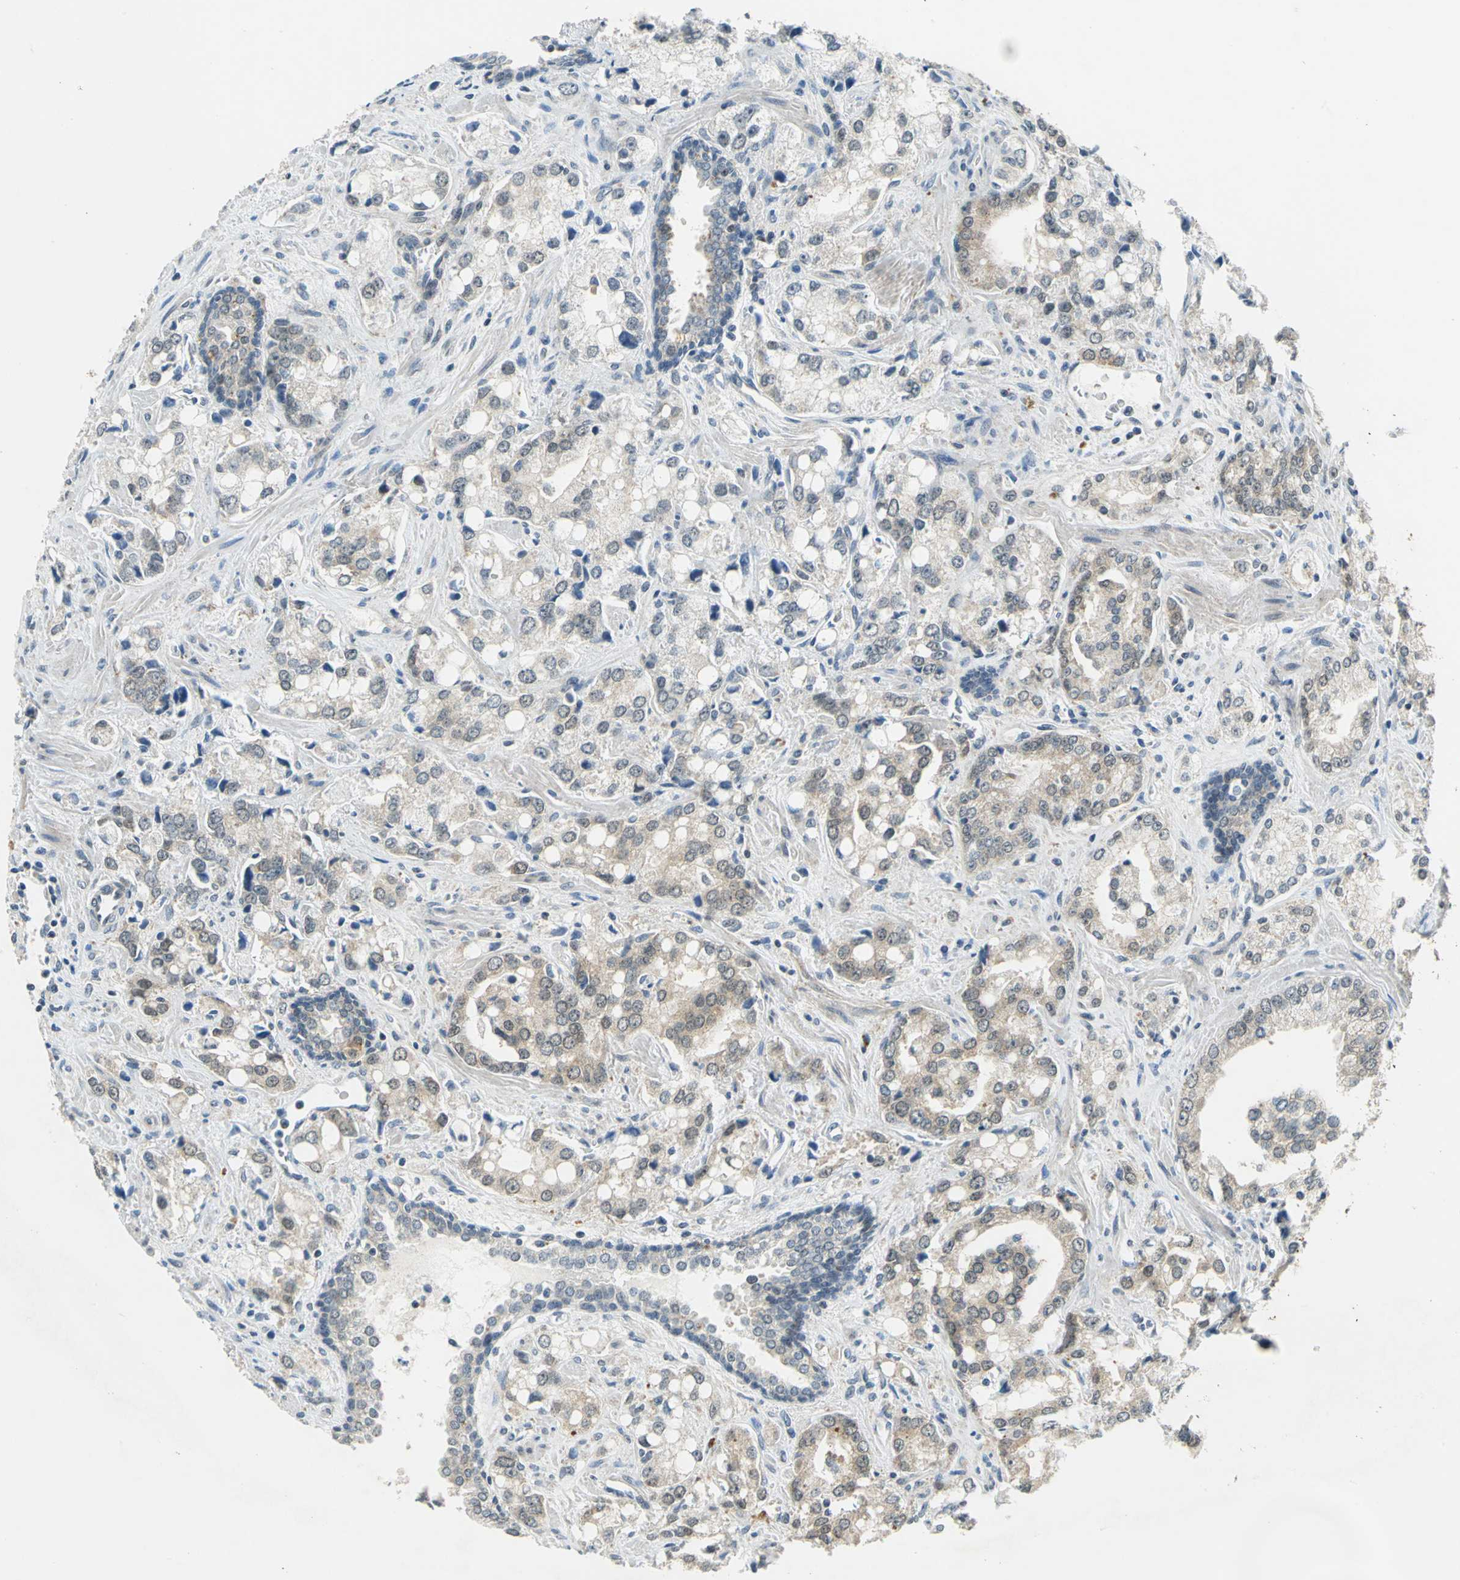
{"staining": {"intensity": "weak", "quantity": "25%-75%", "location": "cytoplasmic/membranous"}, "tissue": "prostate cancer", "cell_type": "Tumor cells", "image_type": "cancer", "snomed": [{"axis": "morphology", "description": "Adenocarcinoma, High grade"}, {"axis": "topography", "description": "Prostate"}], "caption": "Human prostate cancer stained with a brown dye exhibits weak cytoplasmic/membranous positive staining in about 25%-75% of tumor cells.", "gene": "PIN1", "patient": {"sex": "male", "age": 67}}